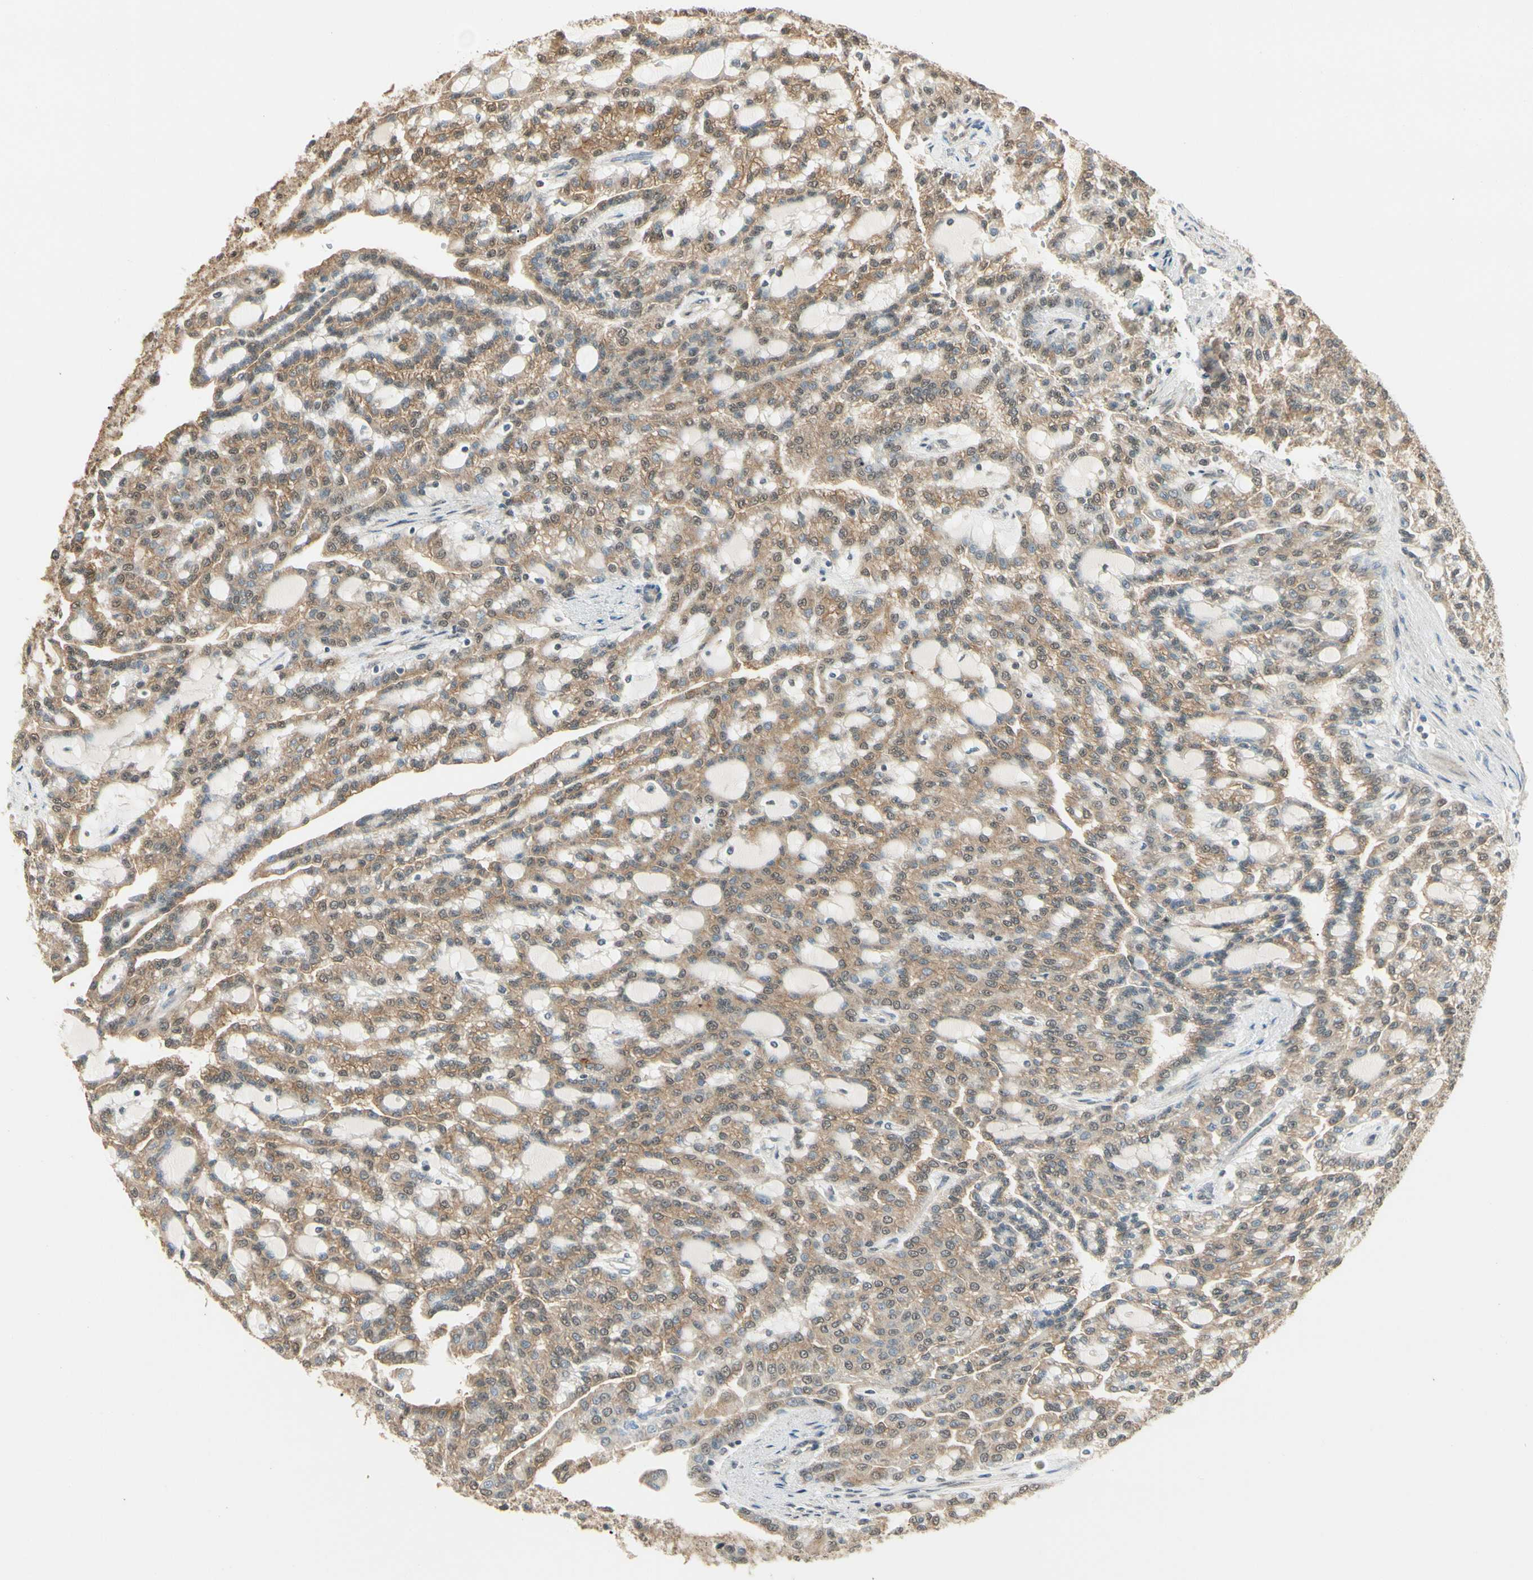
{"staining": {"intensity": "moderate", "quantity": ">75%", "location": "cytoplasmic/membranous"}, "tissue": "renal cancer", "cell_type": "Tumor cells", "image_type": "cancer", "snomed": [{"axis": "morphology", "description": "Adenocarcinoma, NOS"}, {"axis": "topography", "description": "Kidney"}], "caption": "Tumor cells display medium levels of moderate cytoplasmic/membranous positivity in approximately >75% of cells in human renal cancer.", "gene": "SGCA", "patient": {"sex": "male", "age": 63}}